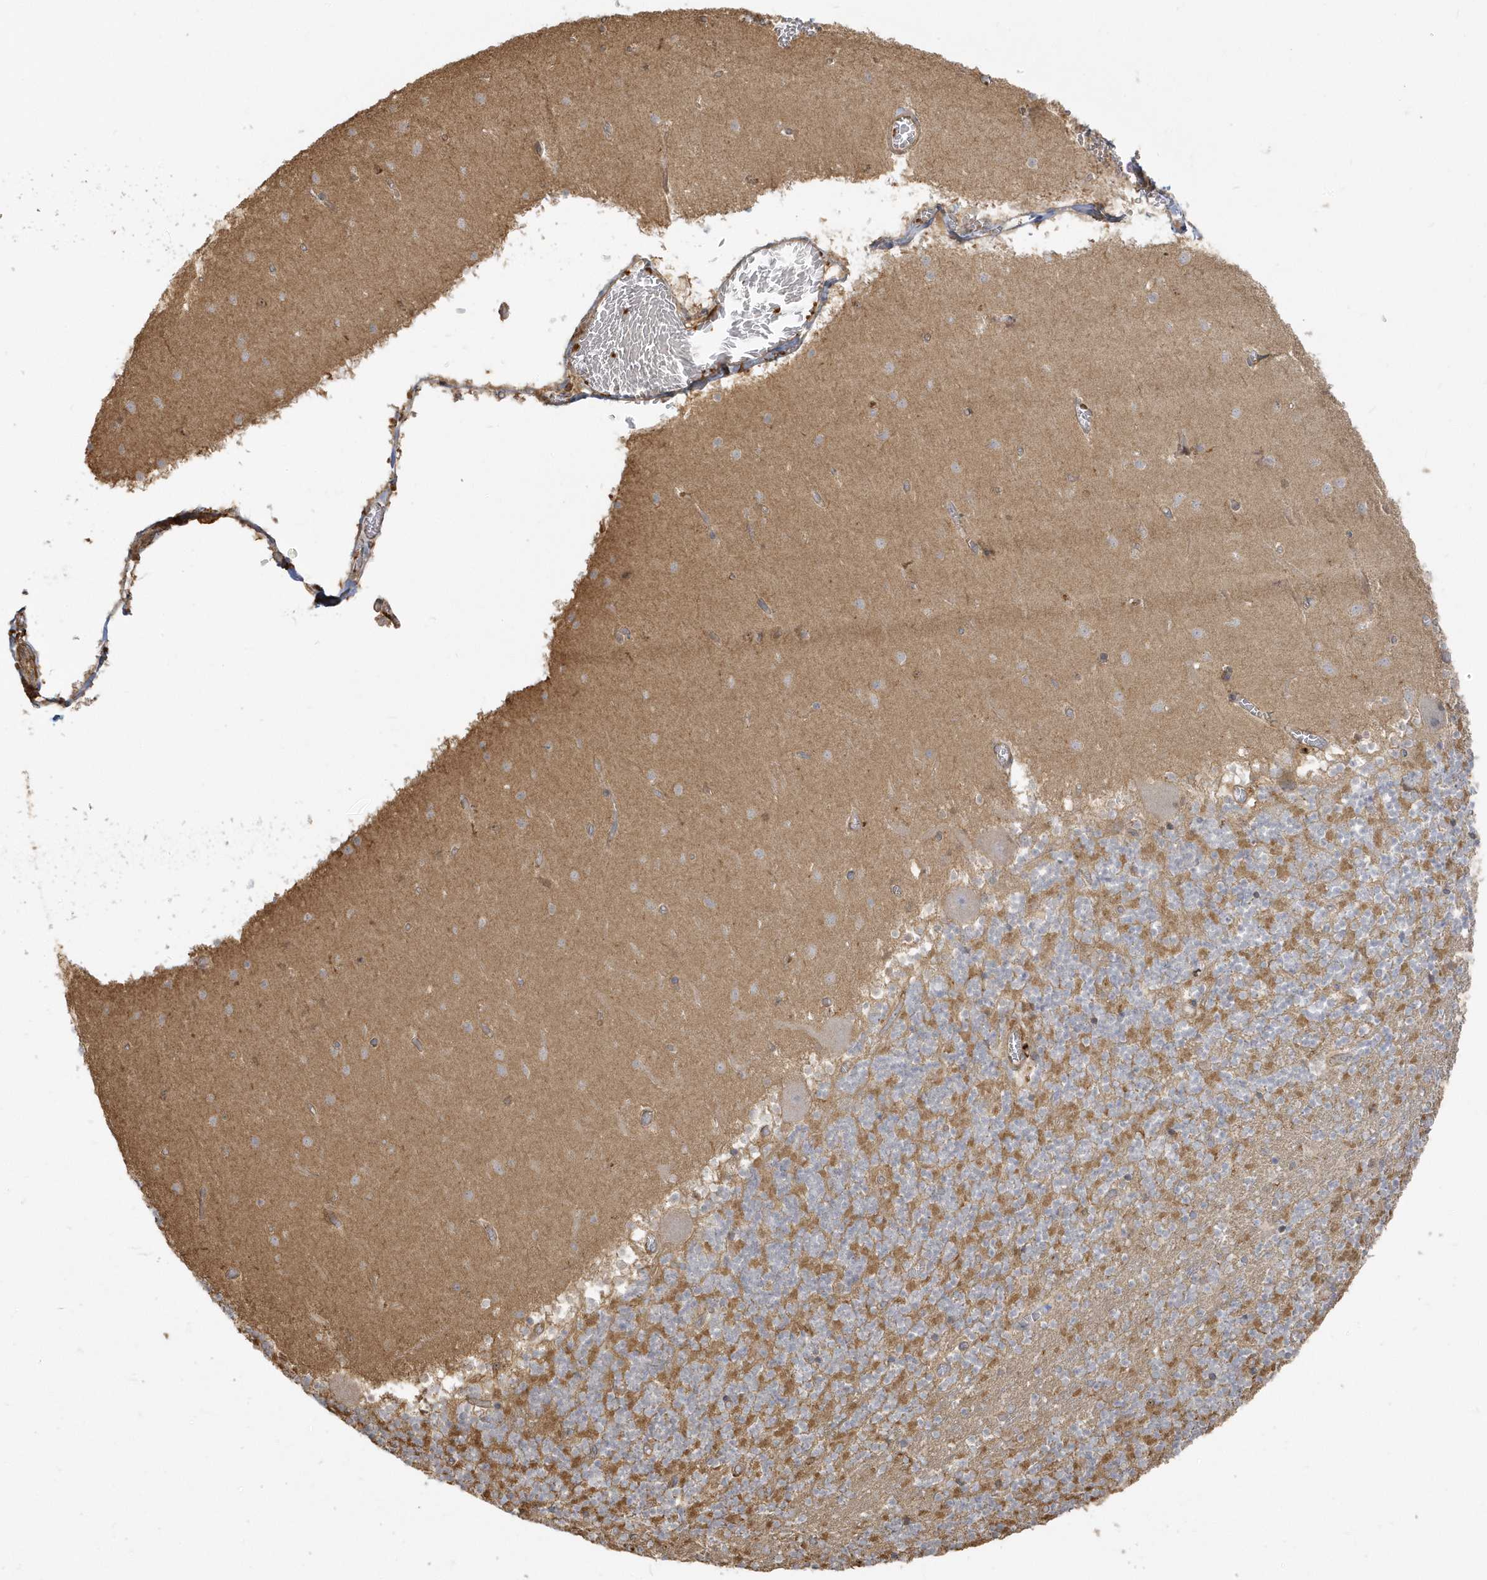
{"staining": {"intensity": "moderate", "quantity": "25%-75%", "location": "cytoplasmic/membranous"}, "tissue": "cerebellum", "cell_type": "Cells in granular layer", "image_type": "normal", "snomed": [{"axis": "morphology", "description": "Normal tissue, NOS"}, {"axis": "topography", "description": "Cerebellum"}], "caption": "A medium amount of moderate cytoplasmic/membranous expression is present in about 25%-75% of cells in granular layer in benign cerebellum. Using DAB (3,3'-diaminobenzidine) (brown) and hematoxylin (blue) stains, captured at high magnification using brightfield microscopy.", "gene": "ZBTB8A", "patient": {"sex": "female", "age": 28}}